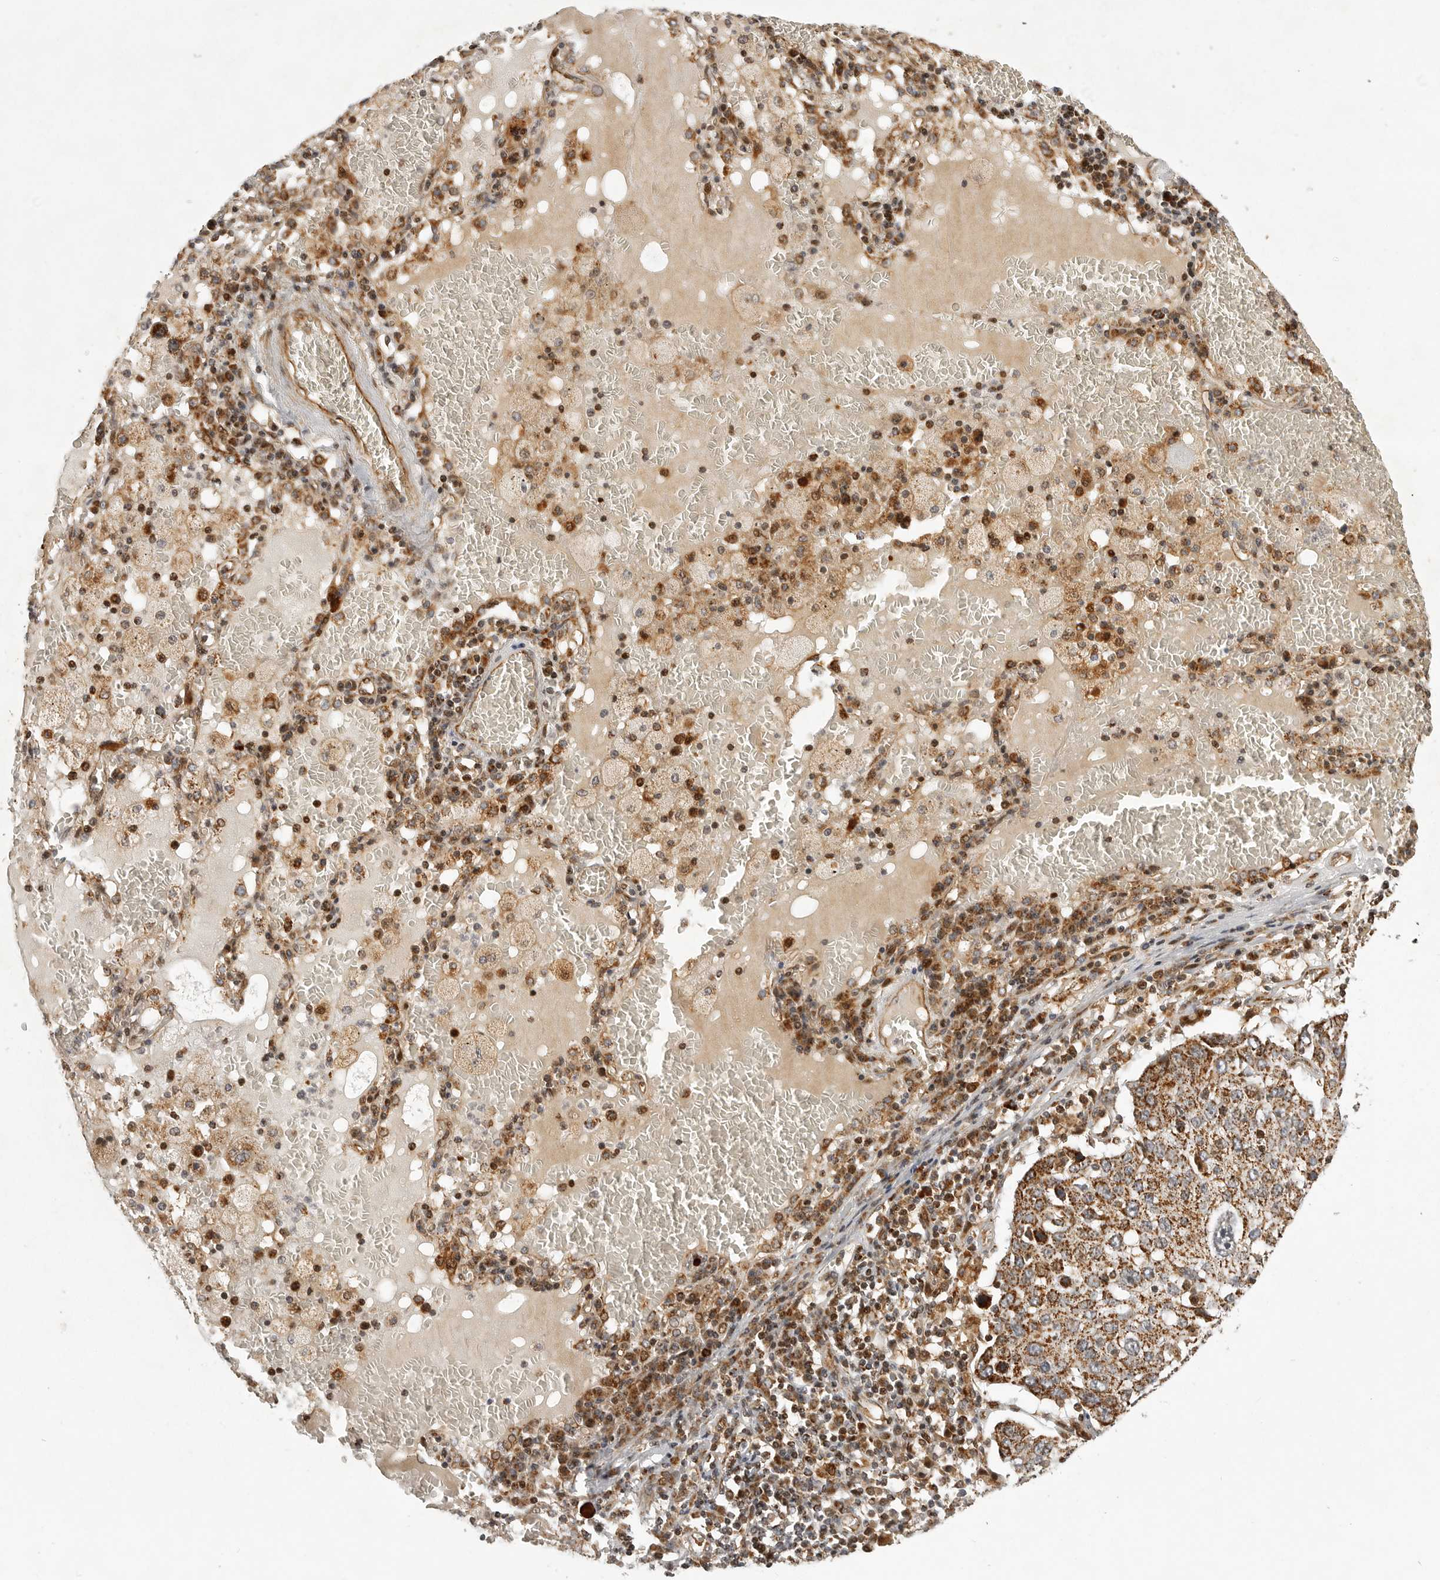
{"staining": {"intensity": "moderate", "quantity": ">75%", "location": "cytoplasmic/membranous"}, "tissue": "lung cancer", "cell_type": "Tumor cells", "image_type": "cancer", "snomed": [{"axis": "morphology", "description": "Squamous cell carcinoma, NOS"}, {"axis": "topography", "description": "Lung"}], "caption": "Protein positivity by IHC exhibits moderate cytoplasmic/membranous positivity in about >75% of tumor cells in lung squamous cell carcinoma.", "gene": "NARS2", "patient": {"sex": "male", "age": 65}}